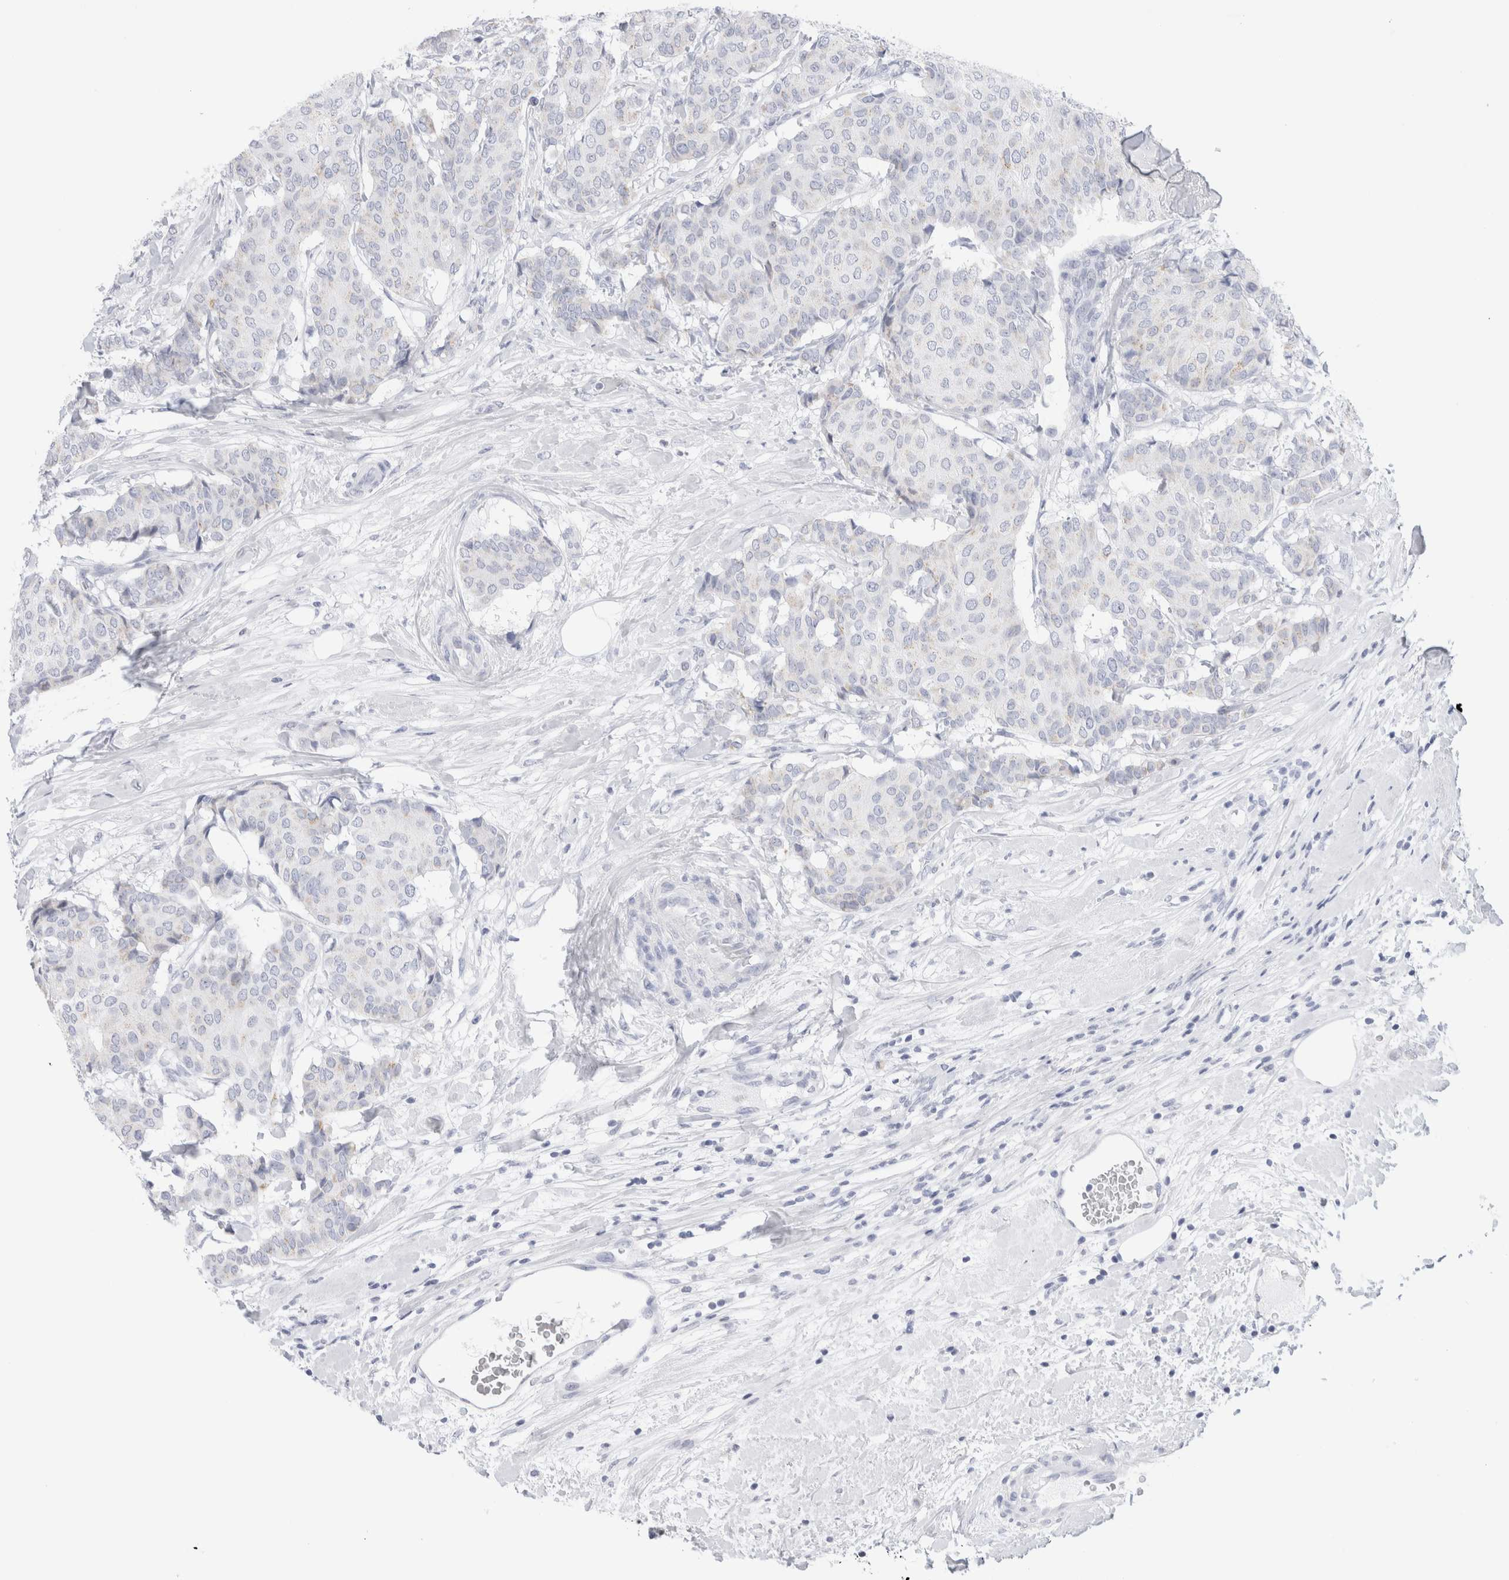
{"staining": {"intensity": "negative", "quantity": "none", "location": "none"}, "tissue": "breast cancer", "cell_type": "Tumor cells", "image_type": "cancer", "snomed": [{"axis": "morphology", "description": "Duct carcinoma"}, {"axis": "topography", "description": "Breast"}], "caption": "A micrograph of human breast cancer is negative for staining in tumor cells.", "gene": "ECHDC2", "patient": {"sex": "female", "age": 75}}